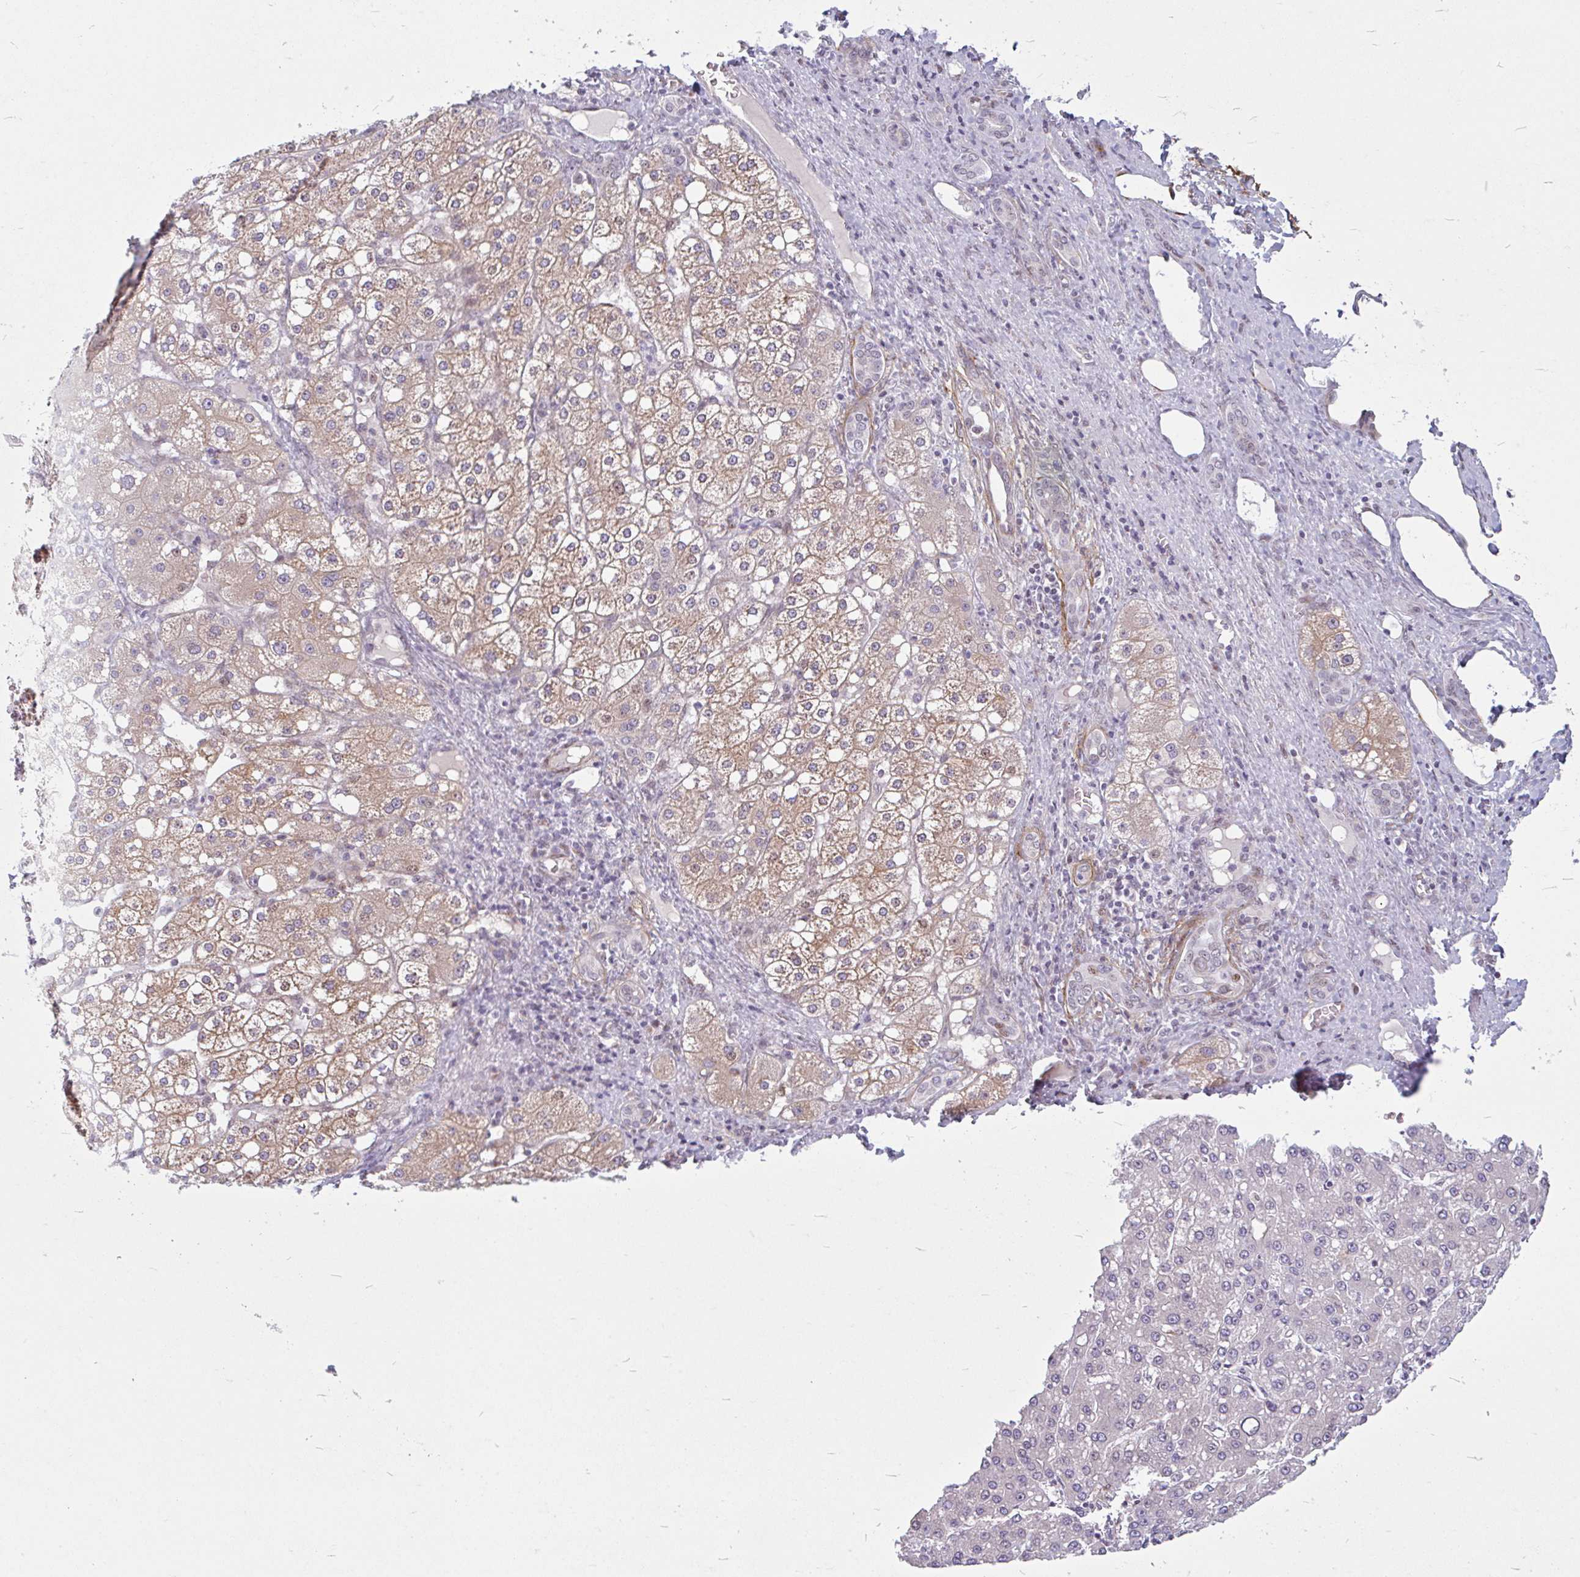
{"staining": {"intensity": "weak", "quantity": "25%-75%", "location": "cytoplasmic/membranous"}, "tissue": "liver cancer", "cell_type": "Tumor cells", "image_type": "cancer", "snomed": [{"axis": "morphology", "description": "Carcinoma, Hepatocellular, NOS"}, {"axis": "topography", "description": "Liver"}], "caption": "Immunohistochemical staining of liver cancer displays low levels of weak cytoplasmic/membranous expression in about 25%-75% of tumor cells.", "gene": "TMEM119", "patient": {"sex": "male", "age": 67}}